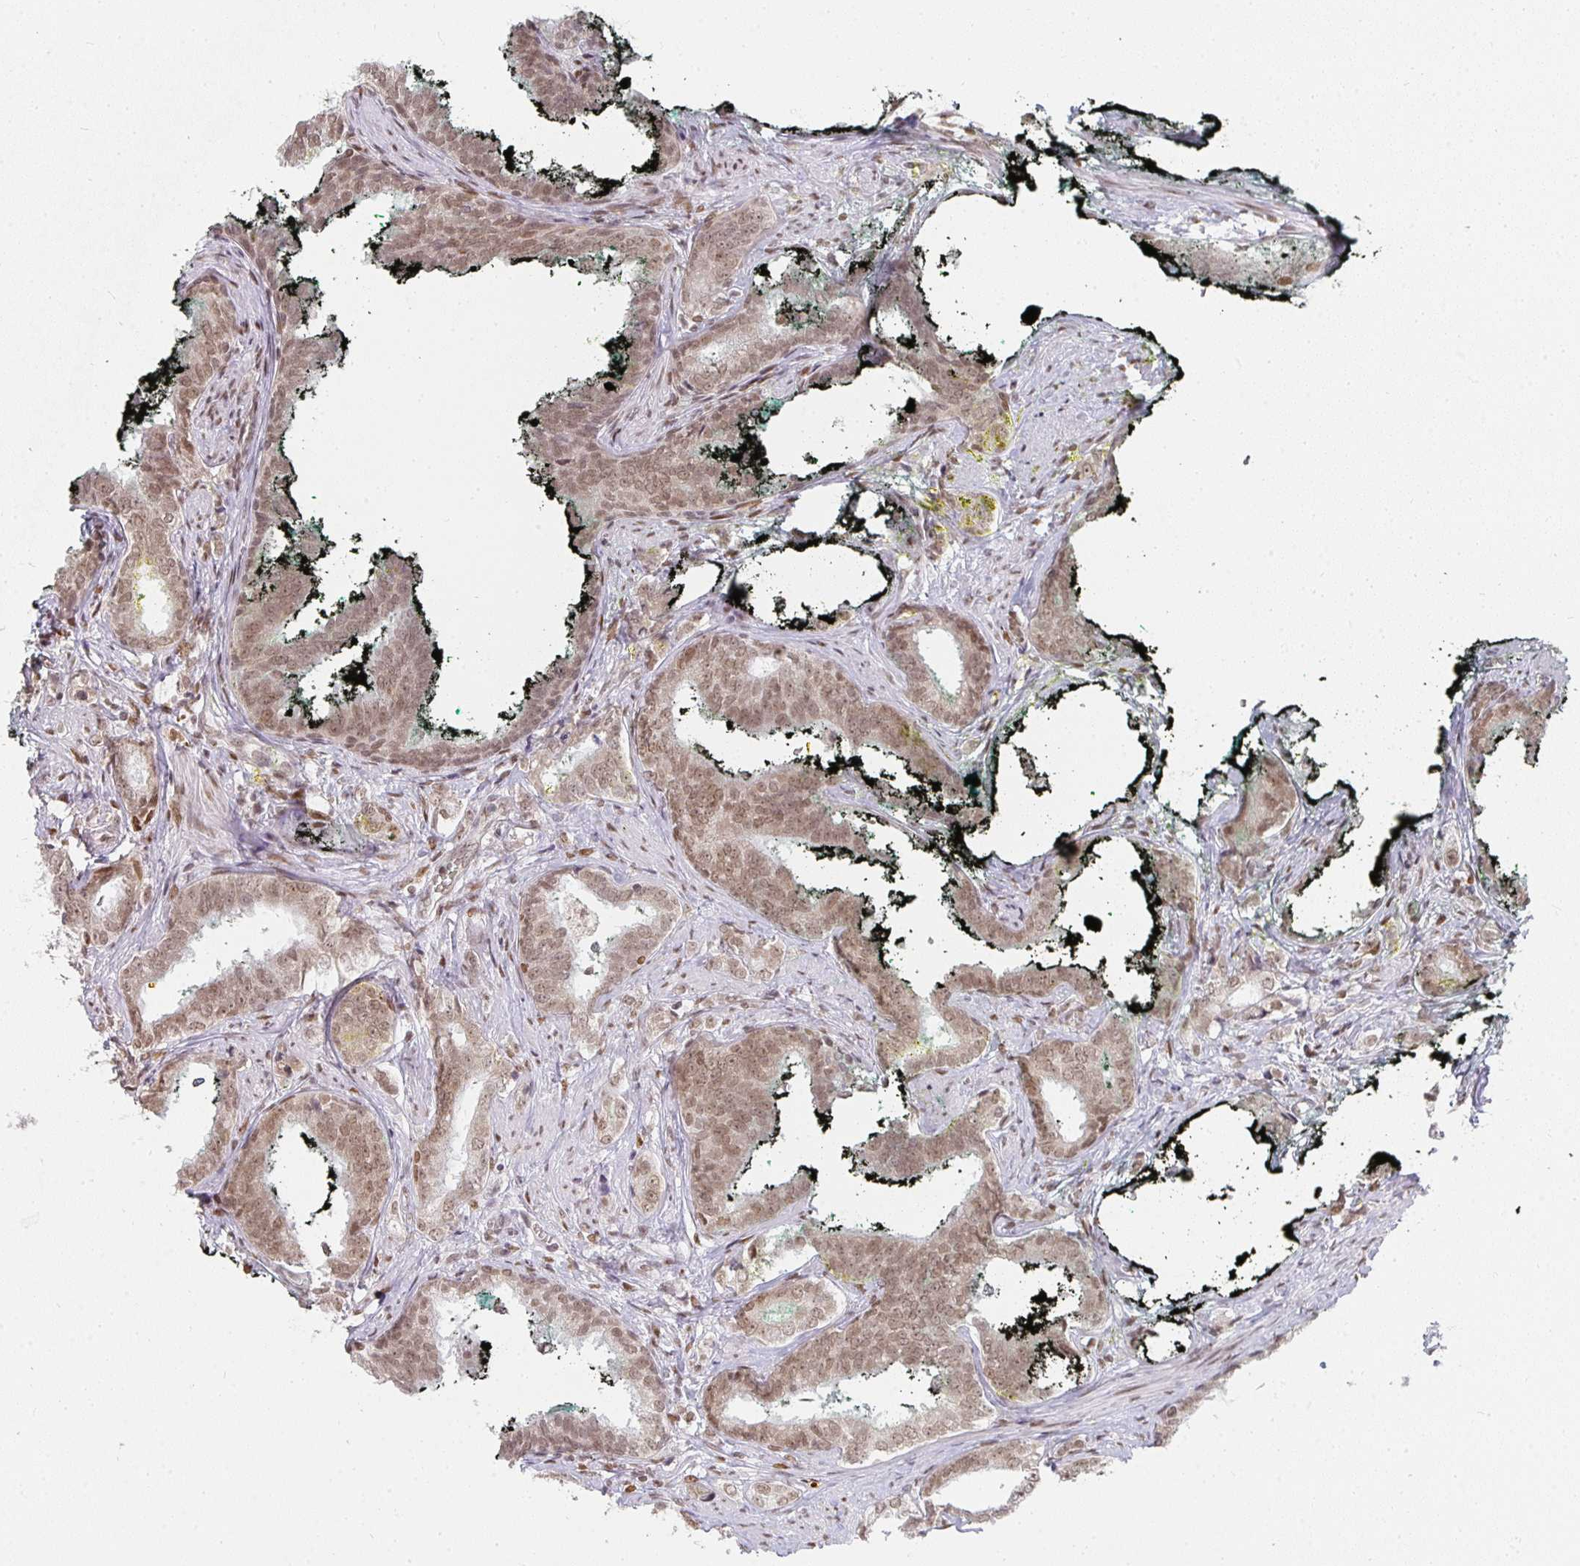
{"staining": {"intensity": "weak", "quantity": ">75%", "location": "nuclear"}, "tissue": "prostate cancer", "cell_type": "Tumor cells", "image_type": "cancer", "snomed": [{"axis": "morphology", "description": "Adenocarcinoma, High grade"}, {"axis": "topography", "description": "Prostate"}], "caption": "Immunohistochemistry (IHC) of human prostate cancer (adenocarcinoma (high-grade)) reveals low levels of weak nuclear expression in approximately >75% of tumor cells.", "gene": "SMARCA2", "patient": {"sex": "male", "age": 72}}